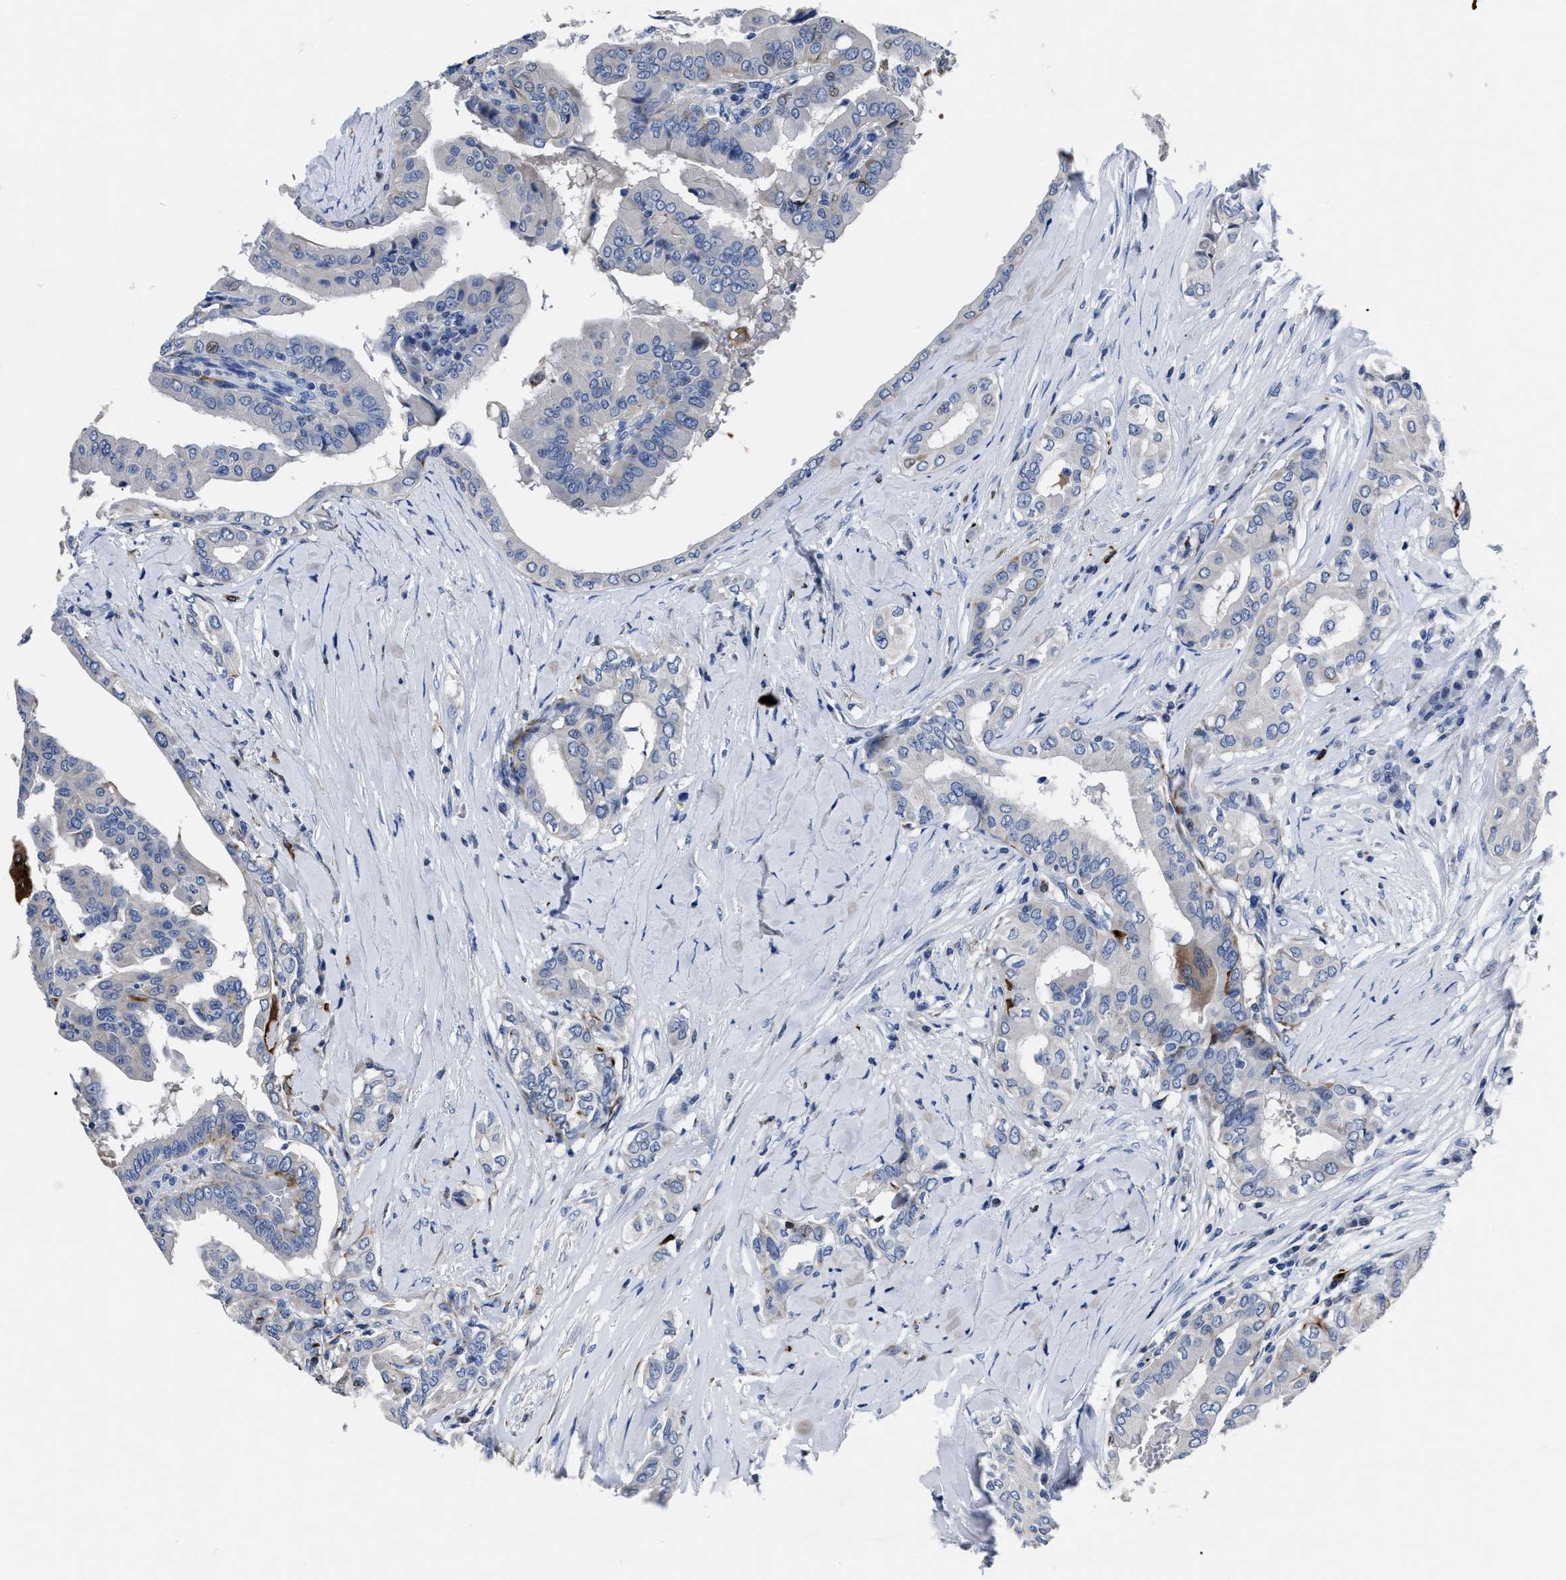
{"staining": {"intensity": "negative", "quantity": "none", "location": "none"}, "tissue": "thyroid cancer", "cell_type": "Tumor cells", "image_type": "cancer", "snomed": [{"axis": "morphology", "description": "Papillary adenocarcinoma, NOS"}, {"axis": "topography", "description": "Thyroid gland"}], "caption": "DAB (3,3'-diaminobenzidine) immunohistochemical staining of human thyroid cancer (papillary adenocarcinoma) demonstrates no significant expression in tumor cells.", "gene": "OR10G3", "patient": {"sex": "male", "age": 33}}